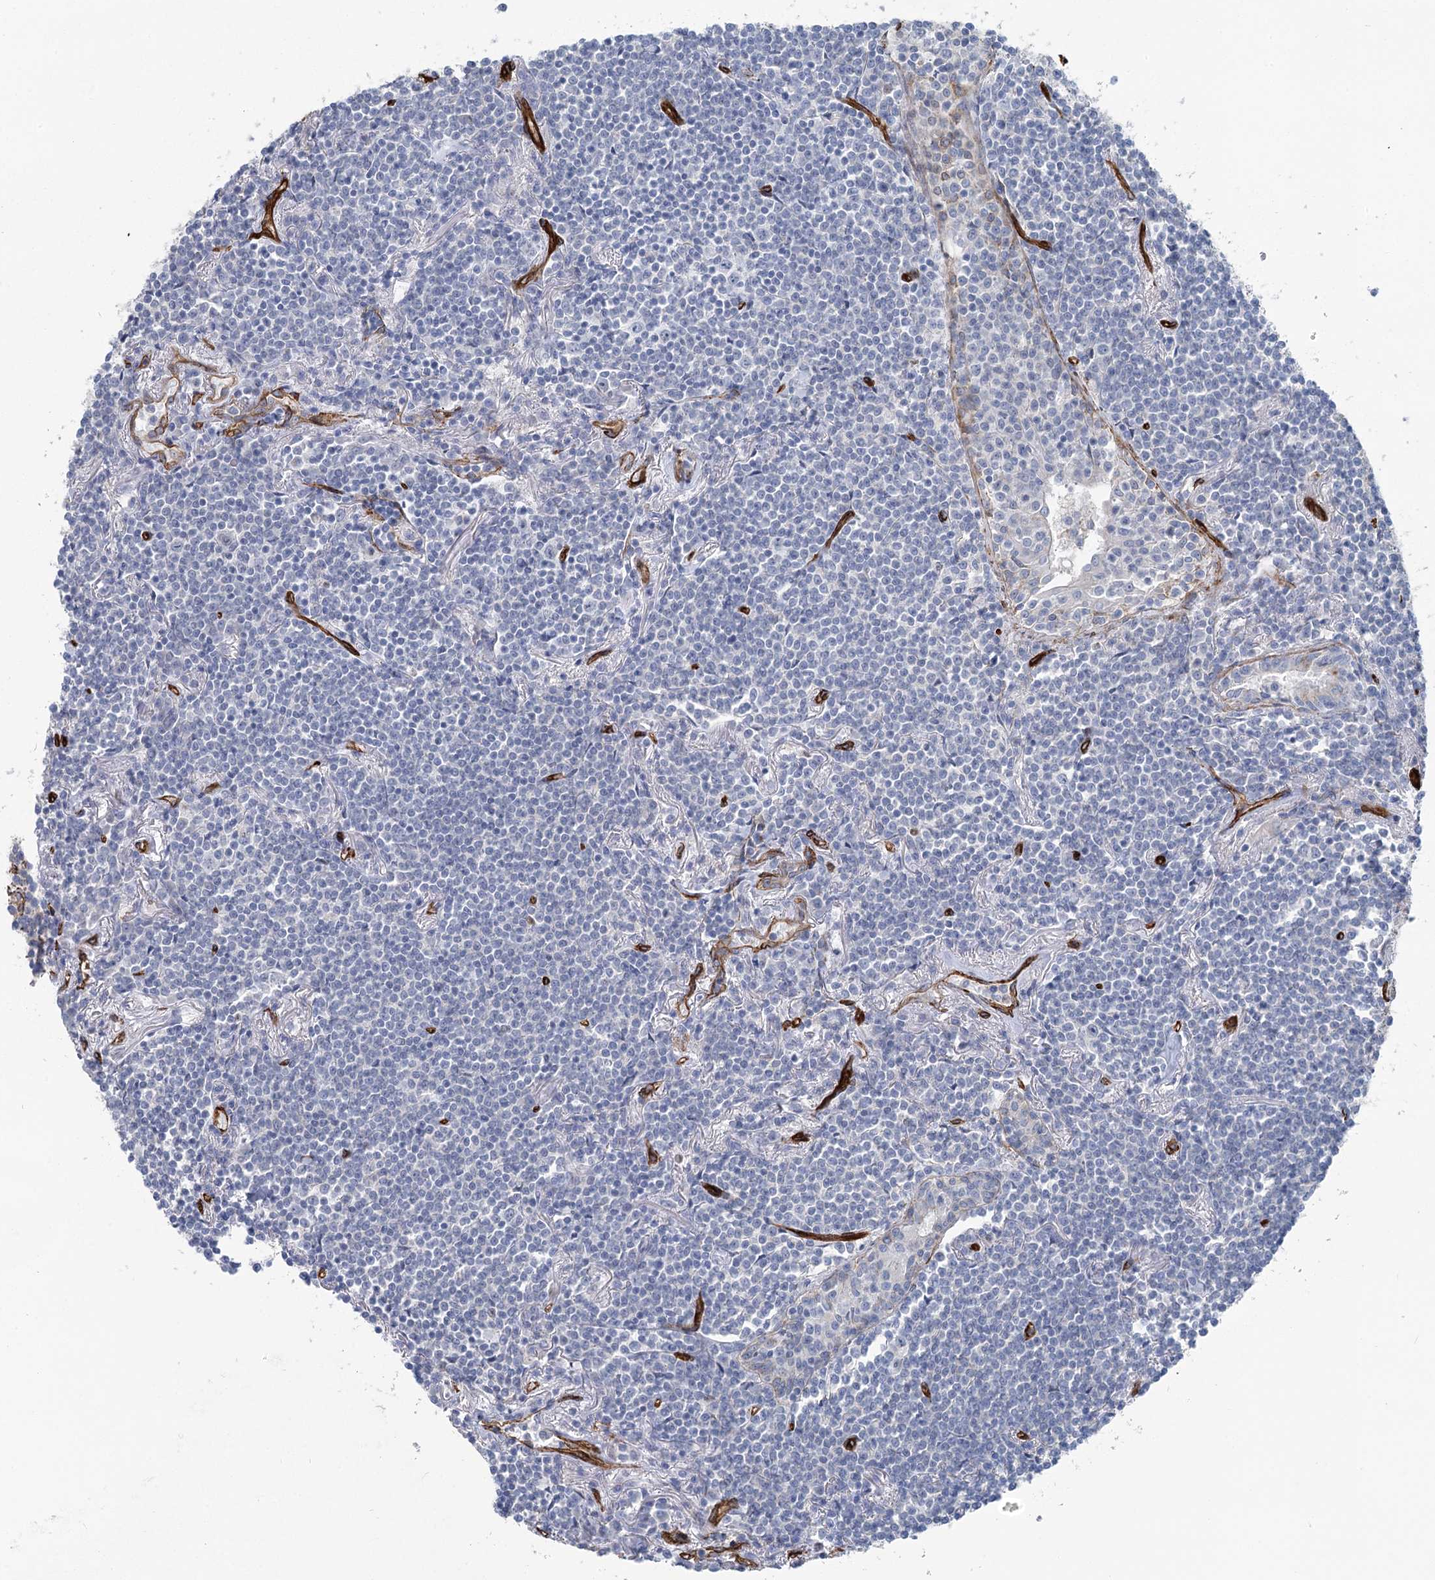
{"staining": {"intensity": "negative", "quantity": "none", "location": "none"}, "tissue": "lymphoma", "cell_type": "Tumor cells", "image_type": "cancer", "snomed": [{"axis": "morphology", "description": "Malignant lymphoma, non-Hodgkin's type, Low grade"}, {"axis": "topography", "description": "Lung"}], "caption": "Immunohistochemistry (IHC) of human malignant lymphoma, non-Hodgkin's type (low-grade) shows no expression in tumor cells.", "gene": "IQSEC1", "patient": {"sex": "female", "age": 71}}